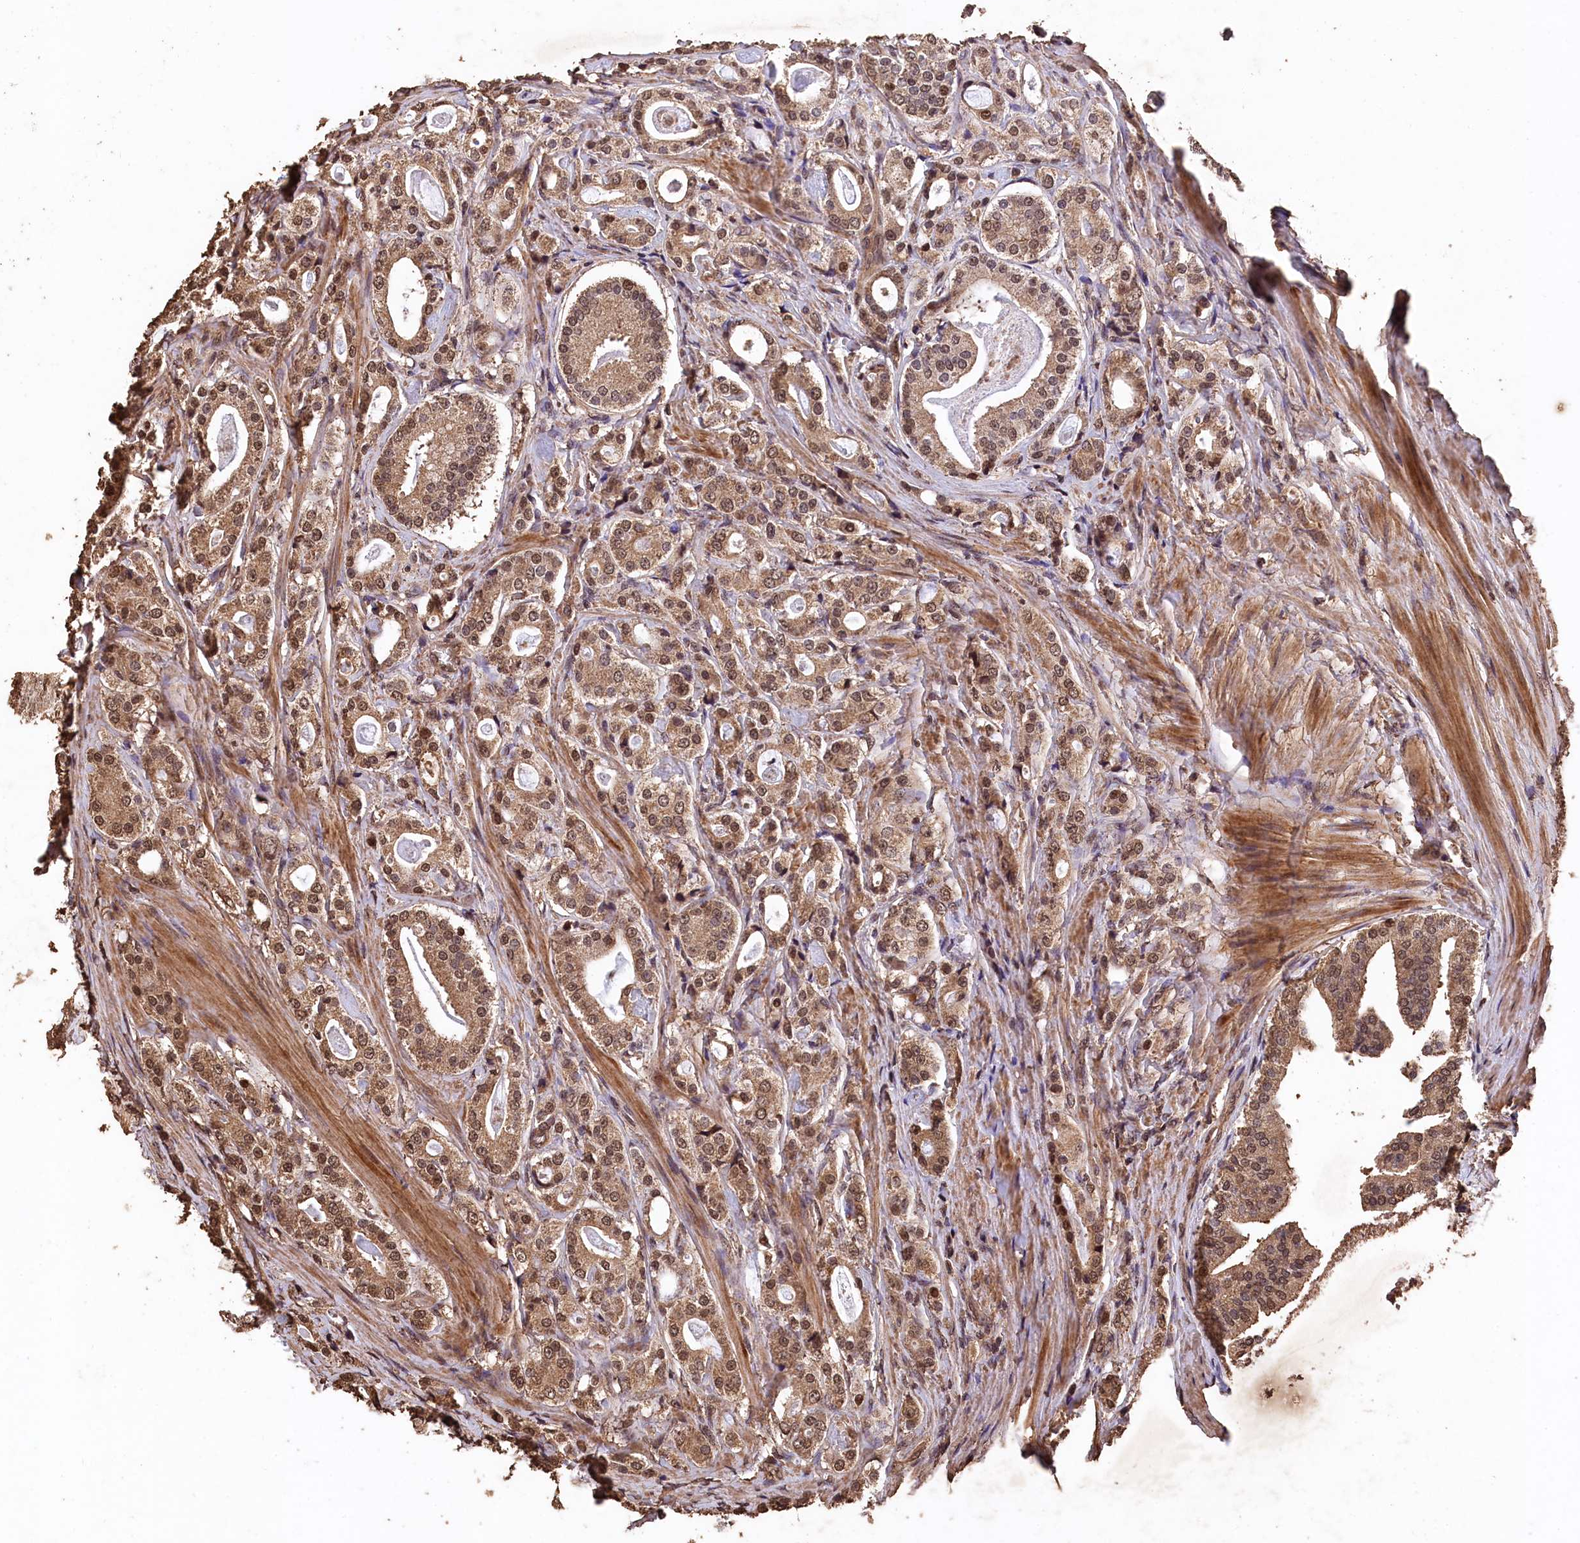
{"staining": {"intensity": "moderate", "quantity": ">75%", "location": "cytoplasmic/membranous,nuclear"}, "tissue": "prostate cancer", "cell_type": "Tumor cells", "image_type": "cancer", "snomed": [{"axis": "morphology", "description": "Adenocarcinoma, High grade"}, {"axis": "topography", "description": "Prostate"}], "caption": "Tumor cells show moderate cytoplasmic/membranous and nuclear positivity in approximately >75% of cells in prostate cancer.", "gene": "CEP57L1", "patient": {"sex": "male", "age": 63}}